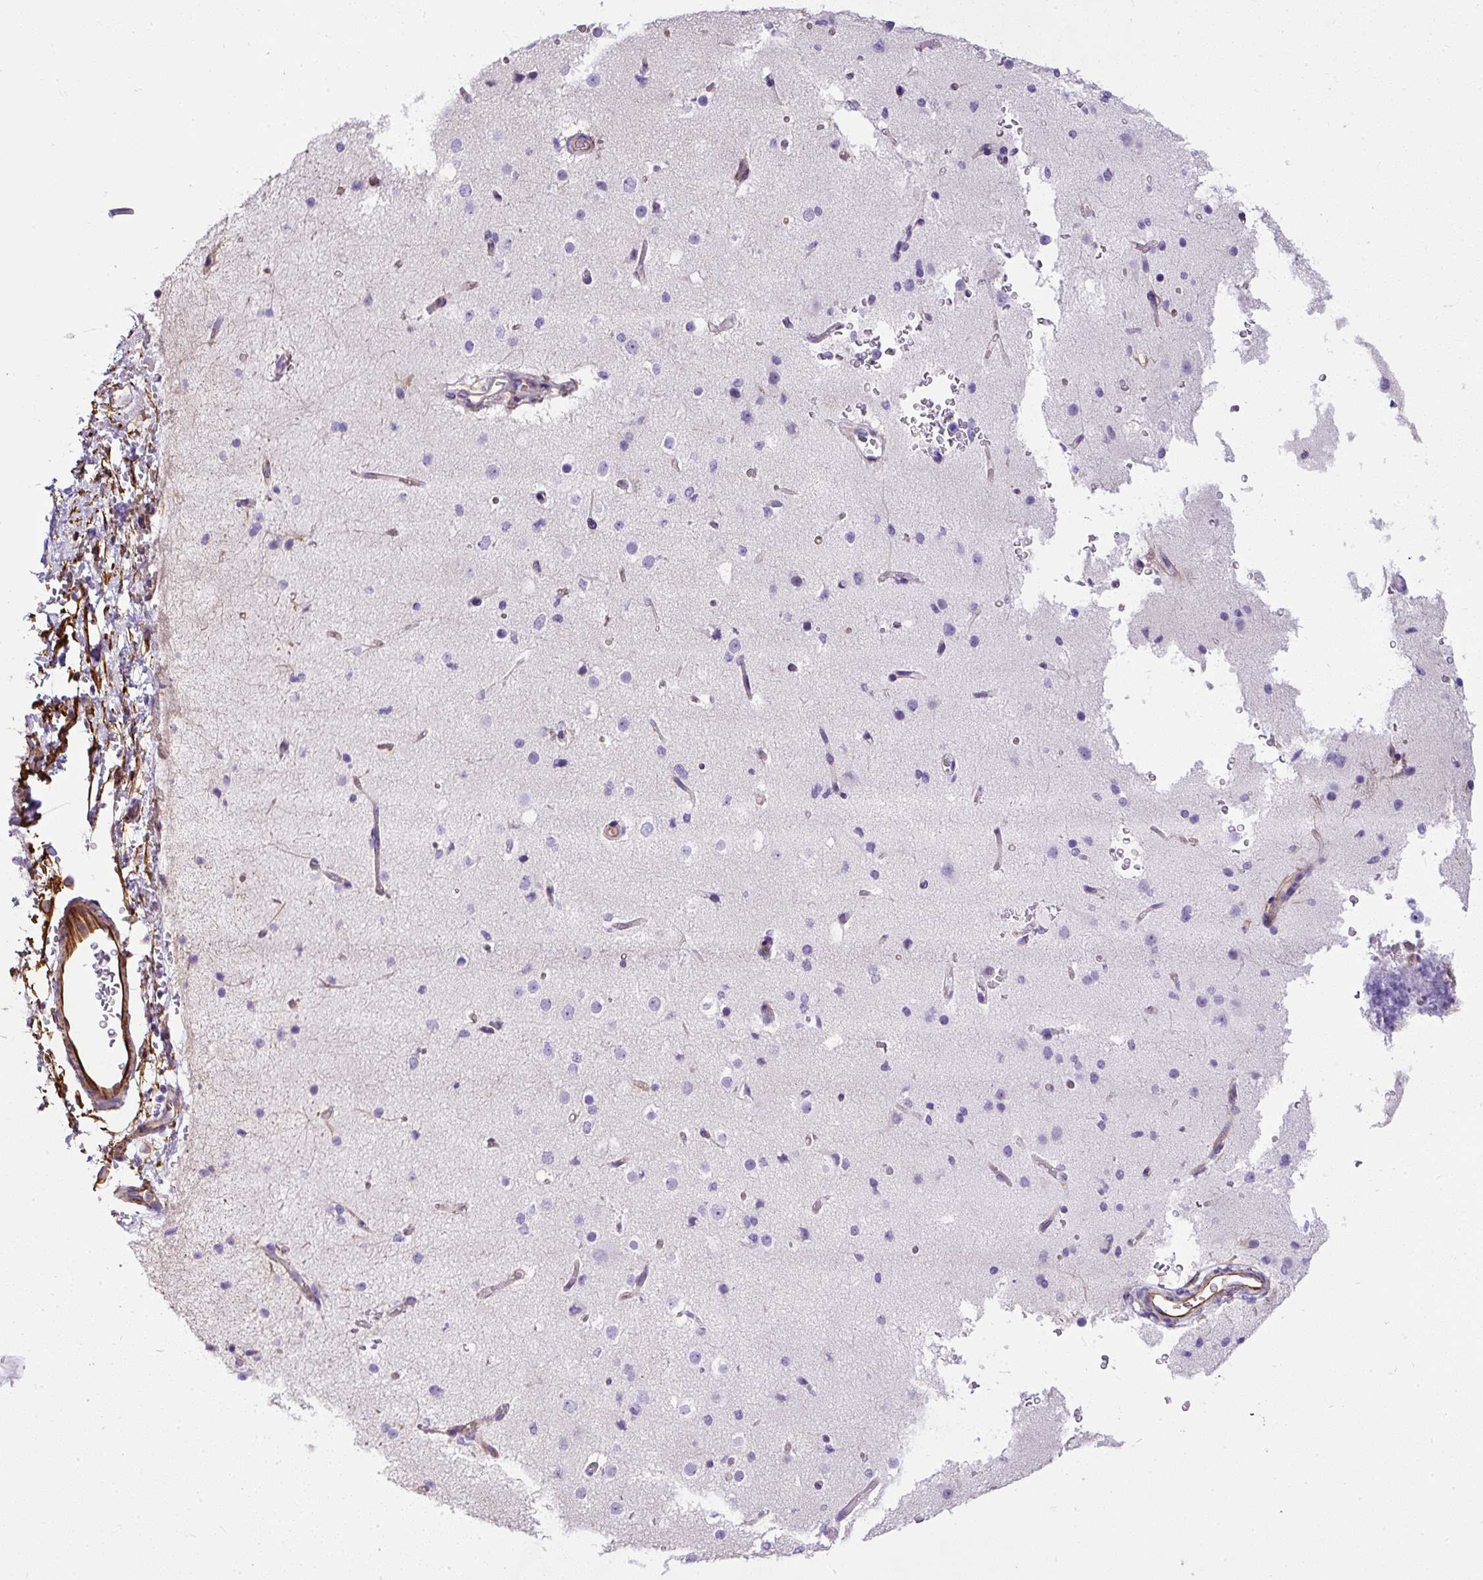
{"staining": {"intensity": "moderate", "quantity": "25%-75%", "location": "cytoplasmic/membranous"}, "tissue": "cerebral cortex", "cell_type": "Endothelial cells", "image_type": "normal", "snomed": [{"axis": "morphology", "description": "Normal tissue, NOS"}, {"axis": "morphology", "description": "Inflammation, NOS"}, {"axis": "topography", "description": "Cerebral cortex"}], "caption": "Protein staining exhibits moderate cytoplasmic/membranous staining in about 25%-75% of endothelial cells in normal cerebral cortex.", "gene": "PLS1", "patient": {"sex": "male", "age": 6}}